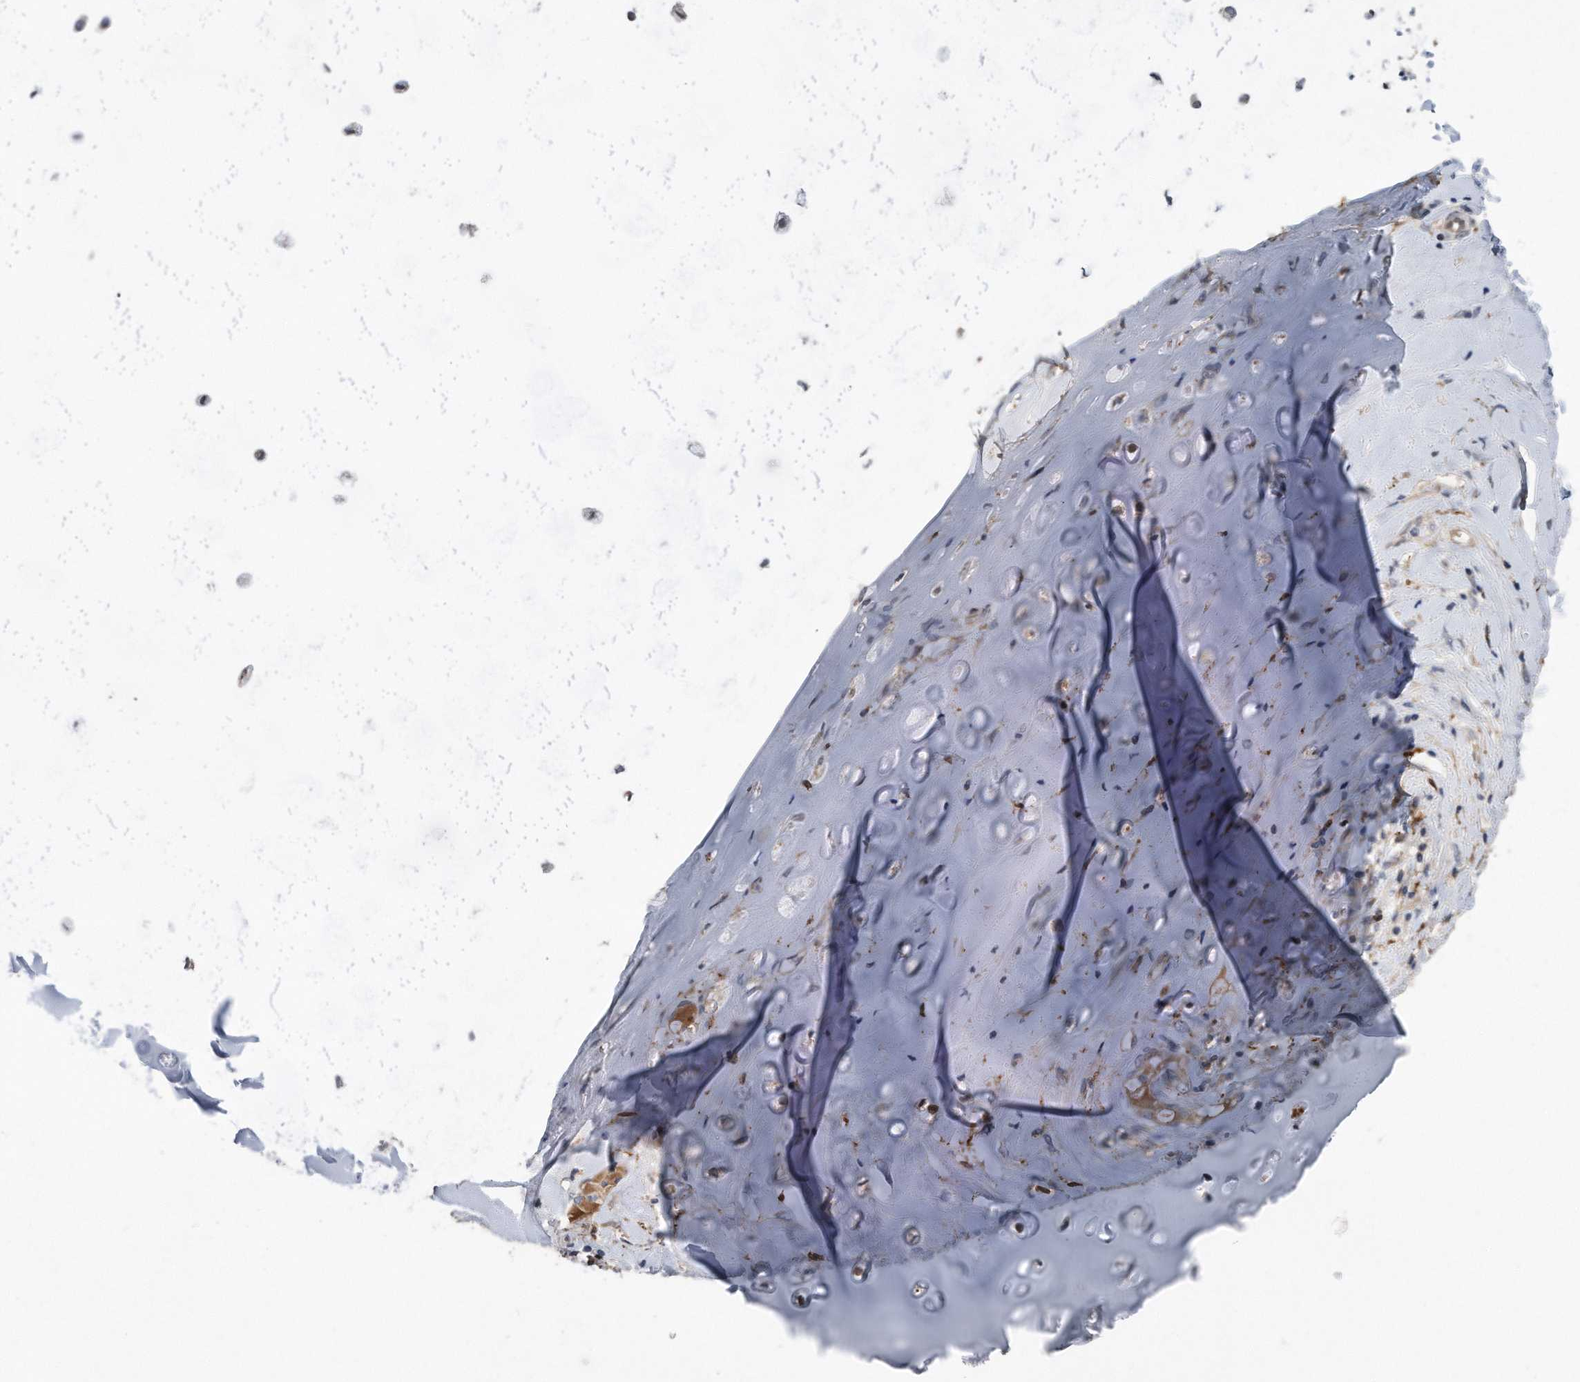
{"staining": {"intensity": "weak", "quantity": ">75%", "location": "cytoplasmic/membranous"}, "tissue": "adipose tissue", "cell_type": "Adipocytes", "image_type": "normal", "snomed": [{"axis": "morphology", "description": "Normal tissue, NOS"}, {"axis": "morphology", "description": "Basal cell carcinoma"}, {"axis": "topography", "description": "Cartilage tissue"}, {"axis": "topography", "description": "Nasopharynx"}, {"axis": "topography", "description": "Oral tissue"}], "caption": "Adipocytes demonstrate weak cytoplasmic/membranous expression in about >75% of cells in benign adipose tissue. Nuclei are stained in blue.", "gene": "DST", "patient": {"sex": "female", "age": 77}}